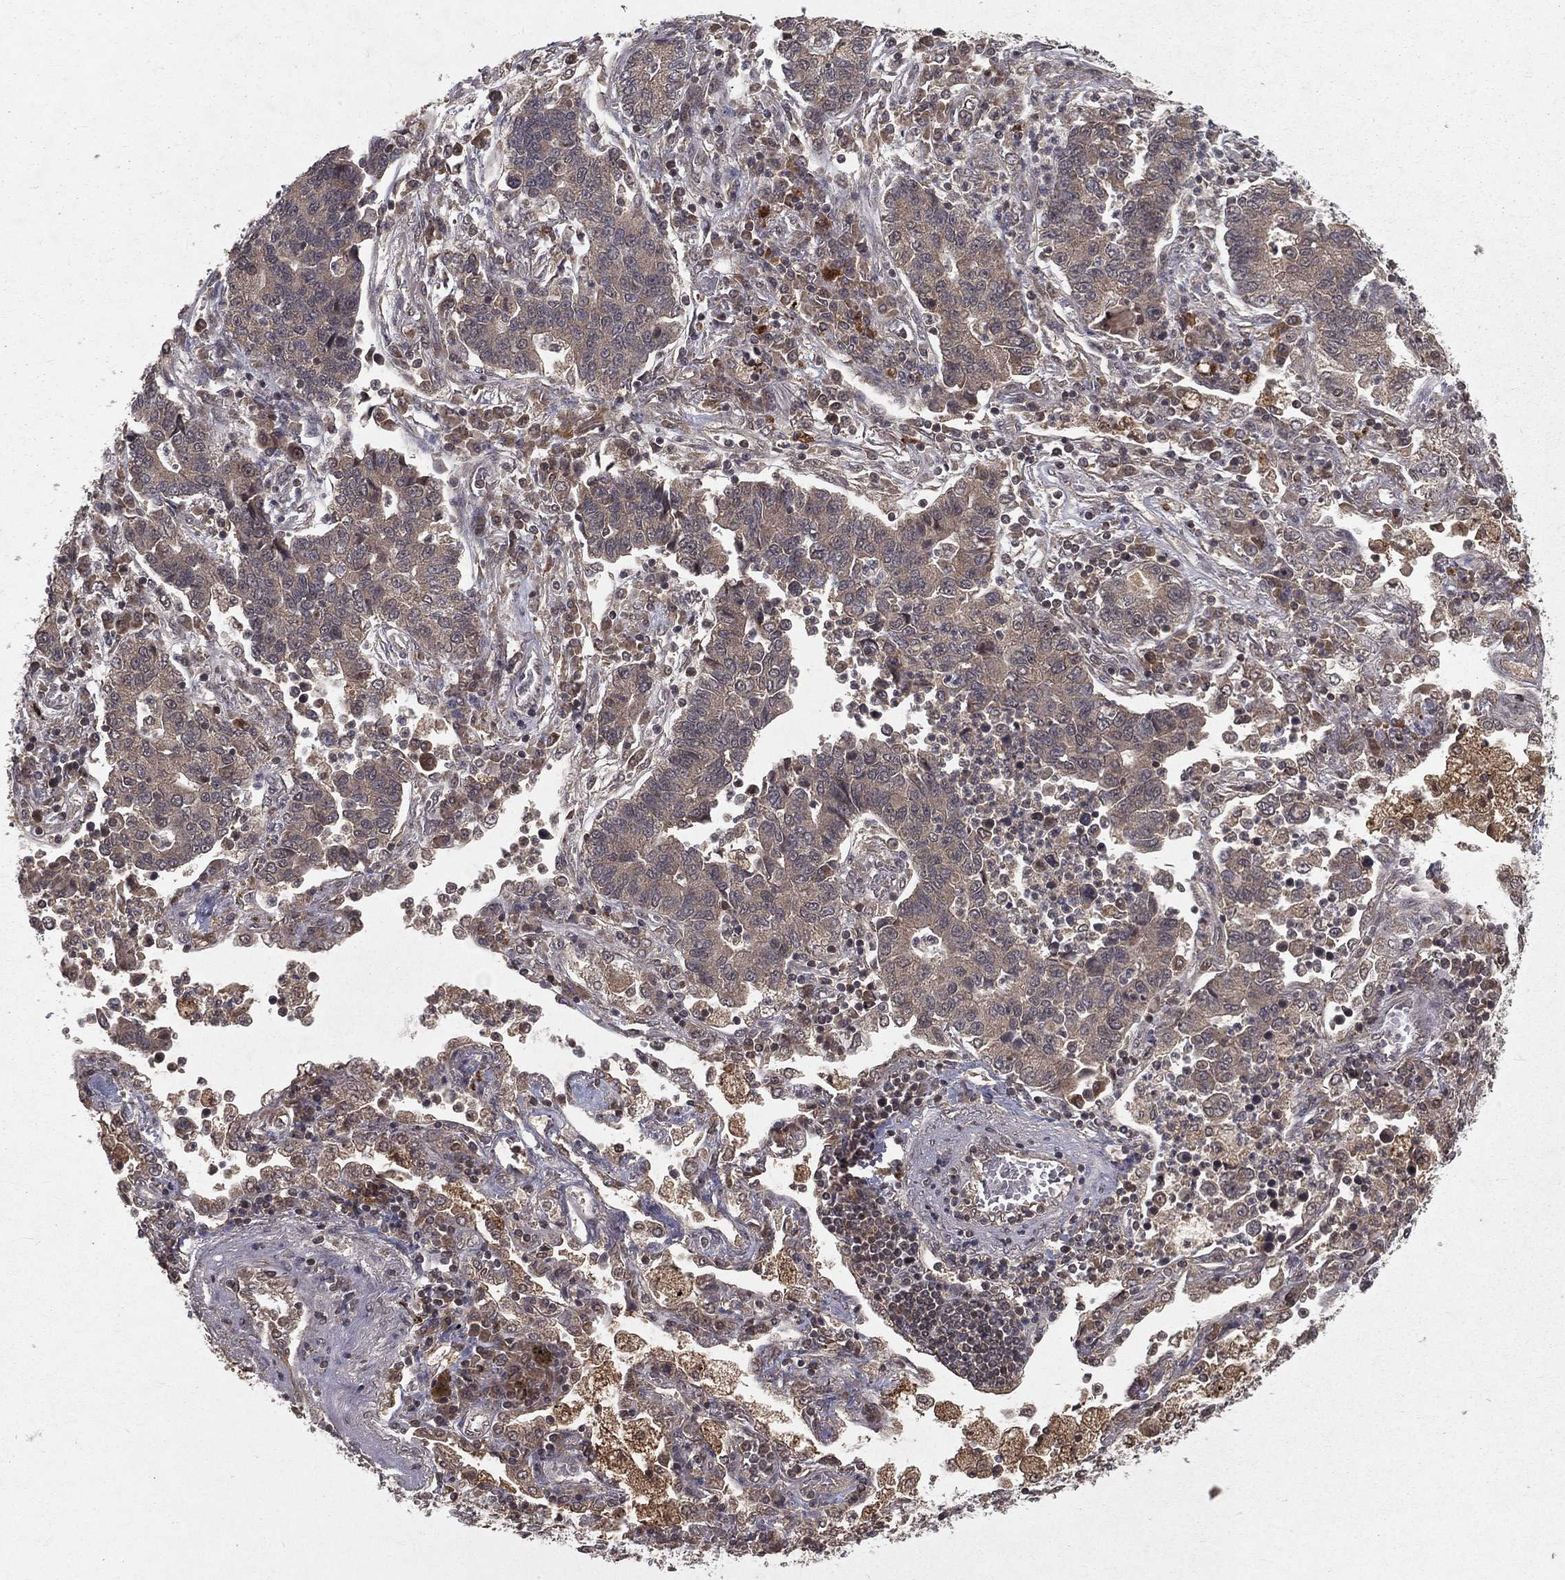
{"staining": {"intensity": "weak", "quantity": "<25%", "location": "cytoplasmic/membranous"}, "tissue": "lung cancer", "cell_type": "Tumor cells", "image_type": "cancer", "snomed": [{"axis": "morphology", "description": "Adenocarcinoma, NOS"}, {"axis": "topography", "description": "Lung"}], "caption": "Immunohistochemical staining of adenocarcinoma (lung) demonstrates no significant positivity in tumor cells.", "gene": "ZDHHC15", "patient": {"sex": "female", "age": 57}}